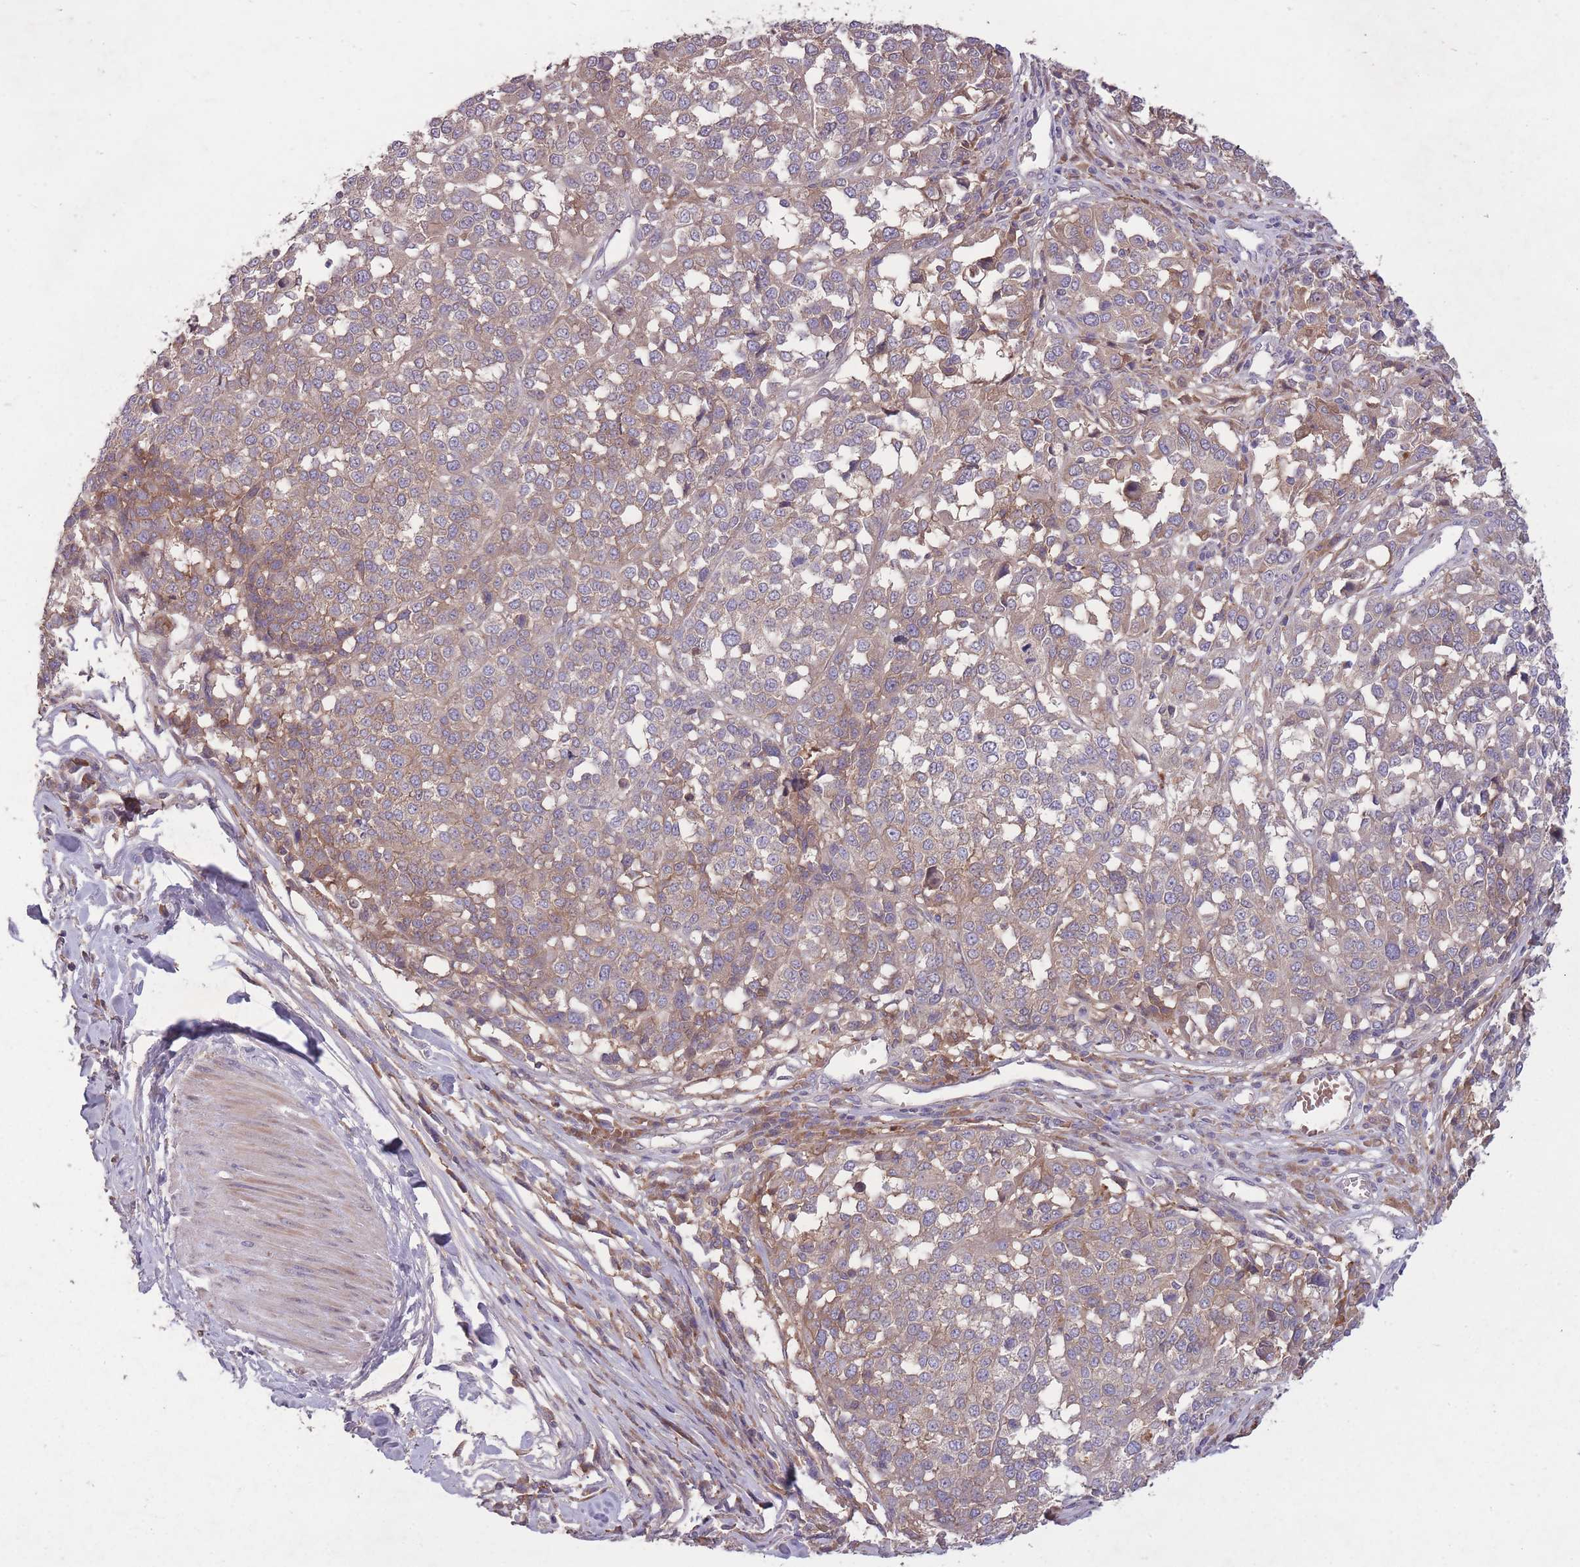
{"staining": {"intensity": "weak", "quantity": "<25%", "location": "cytoplasmic/membranous"}, "tissue": "melanoma", "cell_type": "Tumor cells", "image_type": "cancer", "snomed": [{"axis": "morphology", "description": "Malignant melanoma, Metastatic site"}, {"axis": "topography", "description": "Lymph node"}], "caption": "There is no significant positivity in tumor cells of melanoma.", "gene": "OR2V2", "patient": {"sex": "male", "age": 44}}